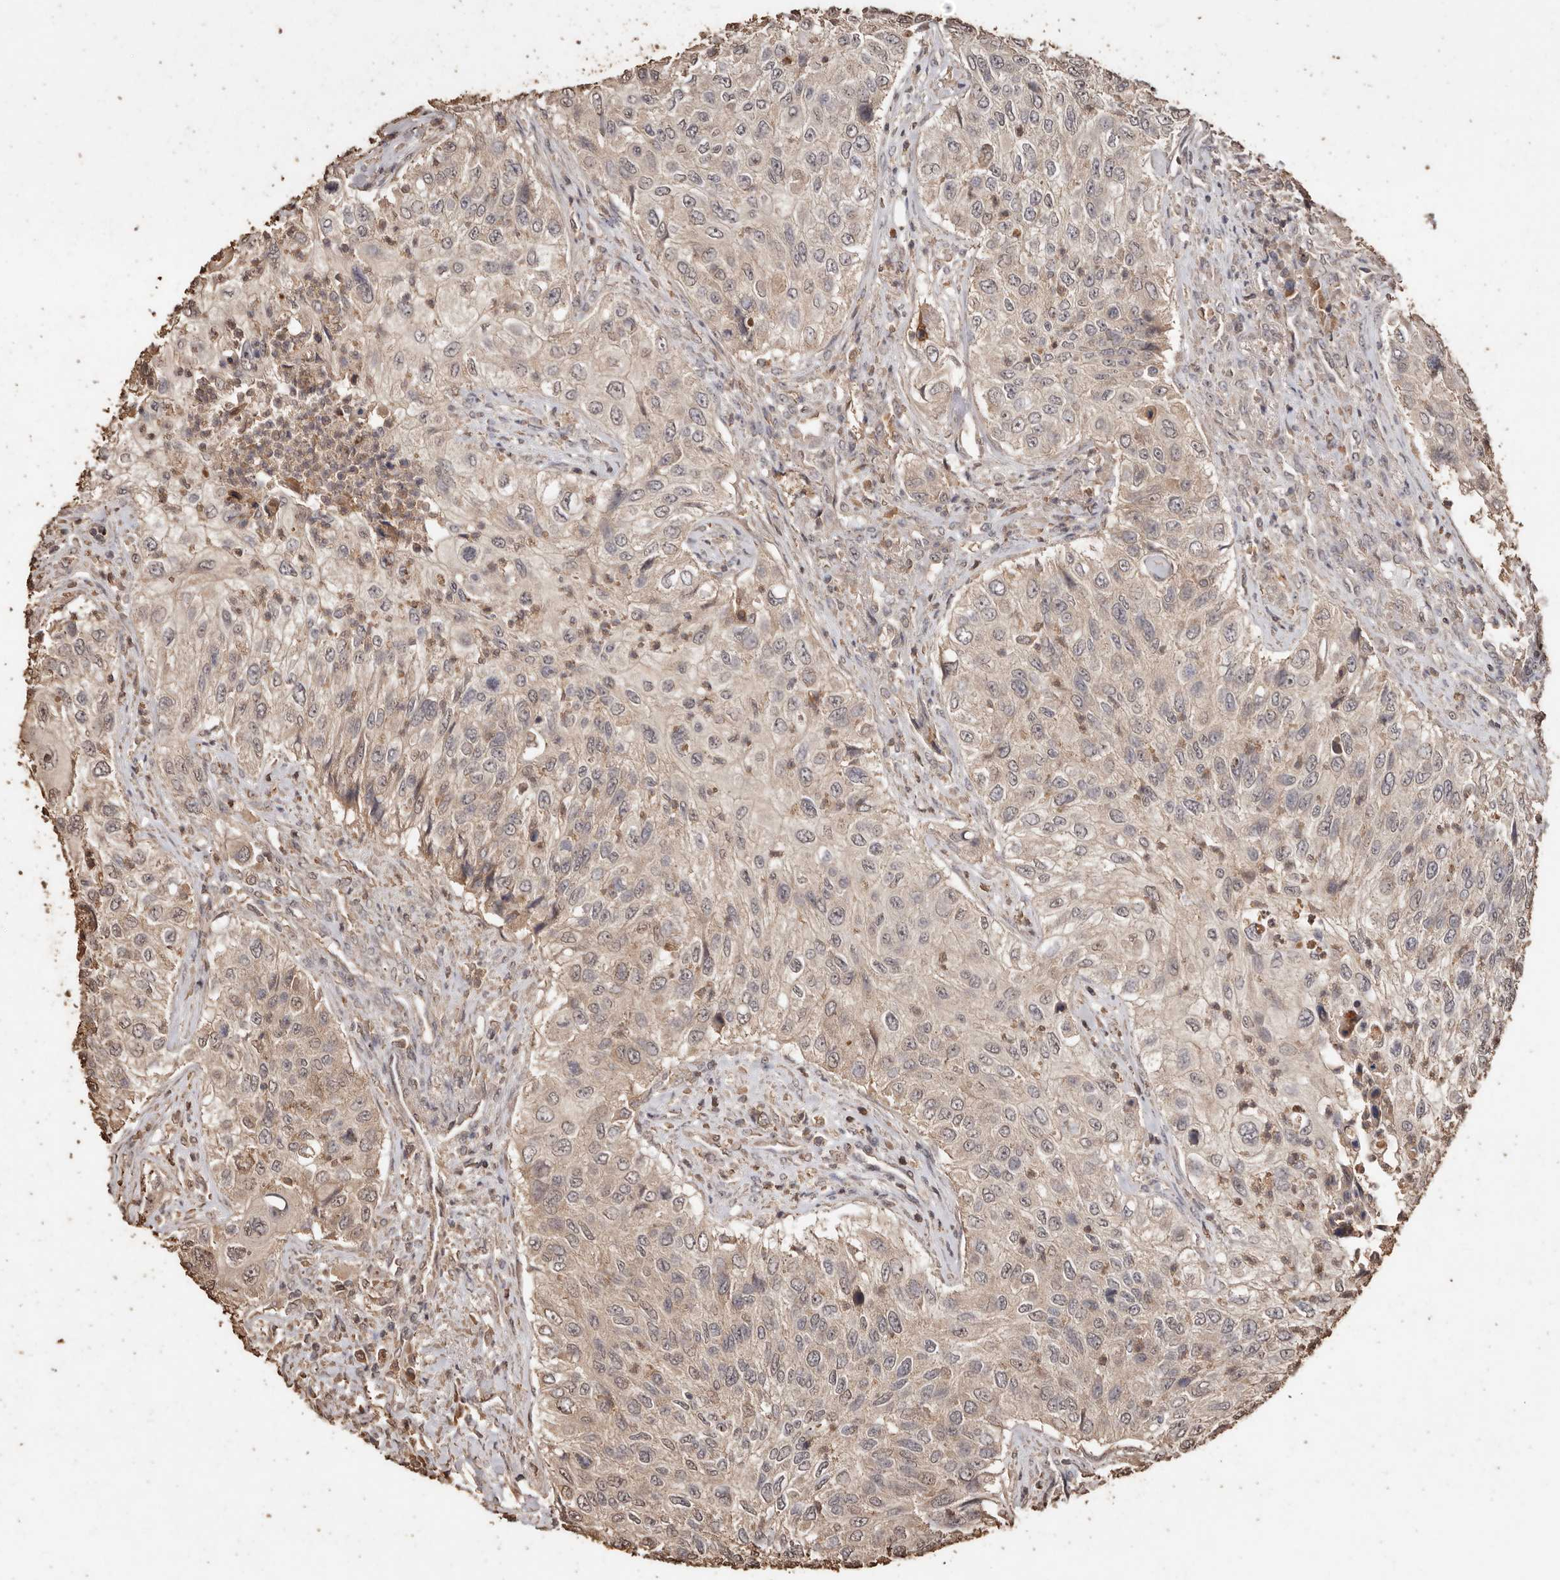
{"staining": {"intensity": "weak", "quantity": "25%-75%", "location": "cytoplasmic/membranous"}, "tissue": "urothelial cancer", "cell_type": "Tumor cells", "image_type": "cancer", "snomed": [{"axis": "morphology", "description": "Urothelial carcinoma, High grade"}, {"axis": "topography", "description": "Urinary bladder"}], "caption": "Weak cytoplasmic/membranous staining is present in approximately 25%-75% of tumor cells in urothelial cancer. (Stains: DAB (3,3'-diaminobenzidine) in brown, nuclei in blue, Microscopy: brightfield microscopy at high magnification).", "gene": "PKDCC", "patient": {"sex": "female", "age": 60}}